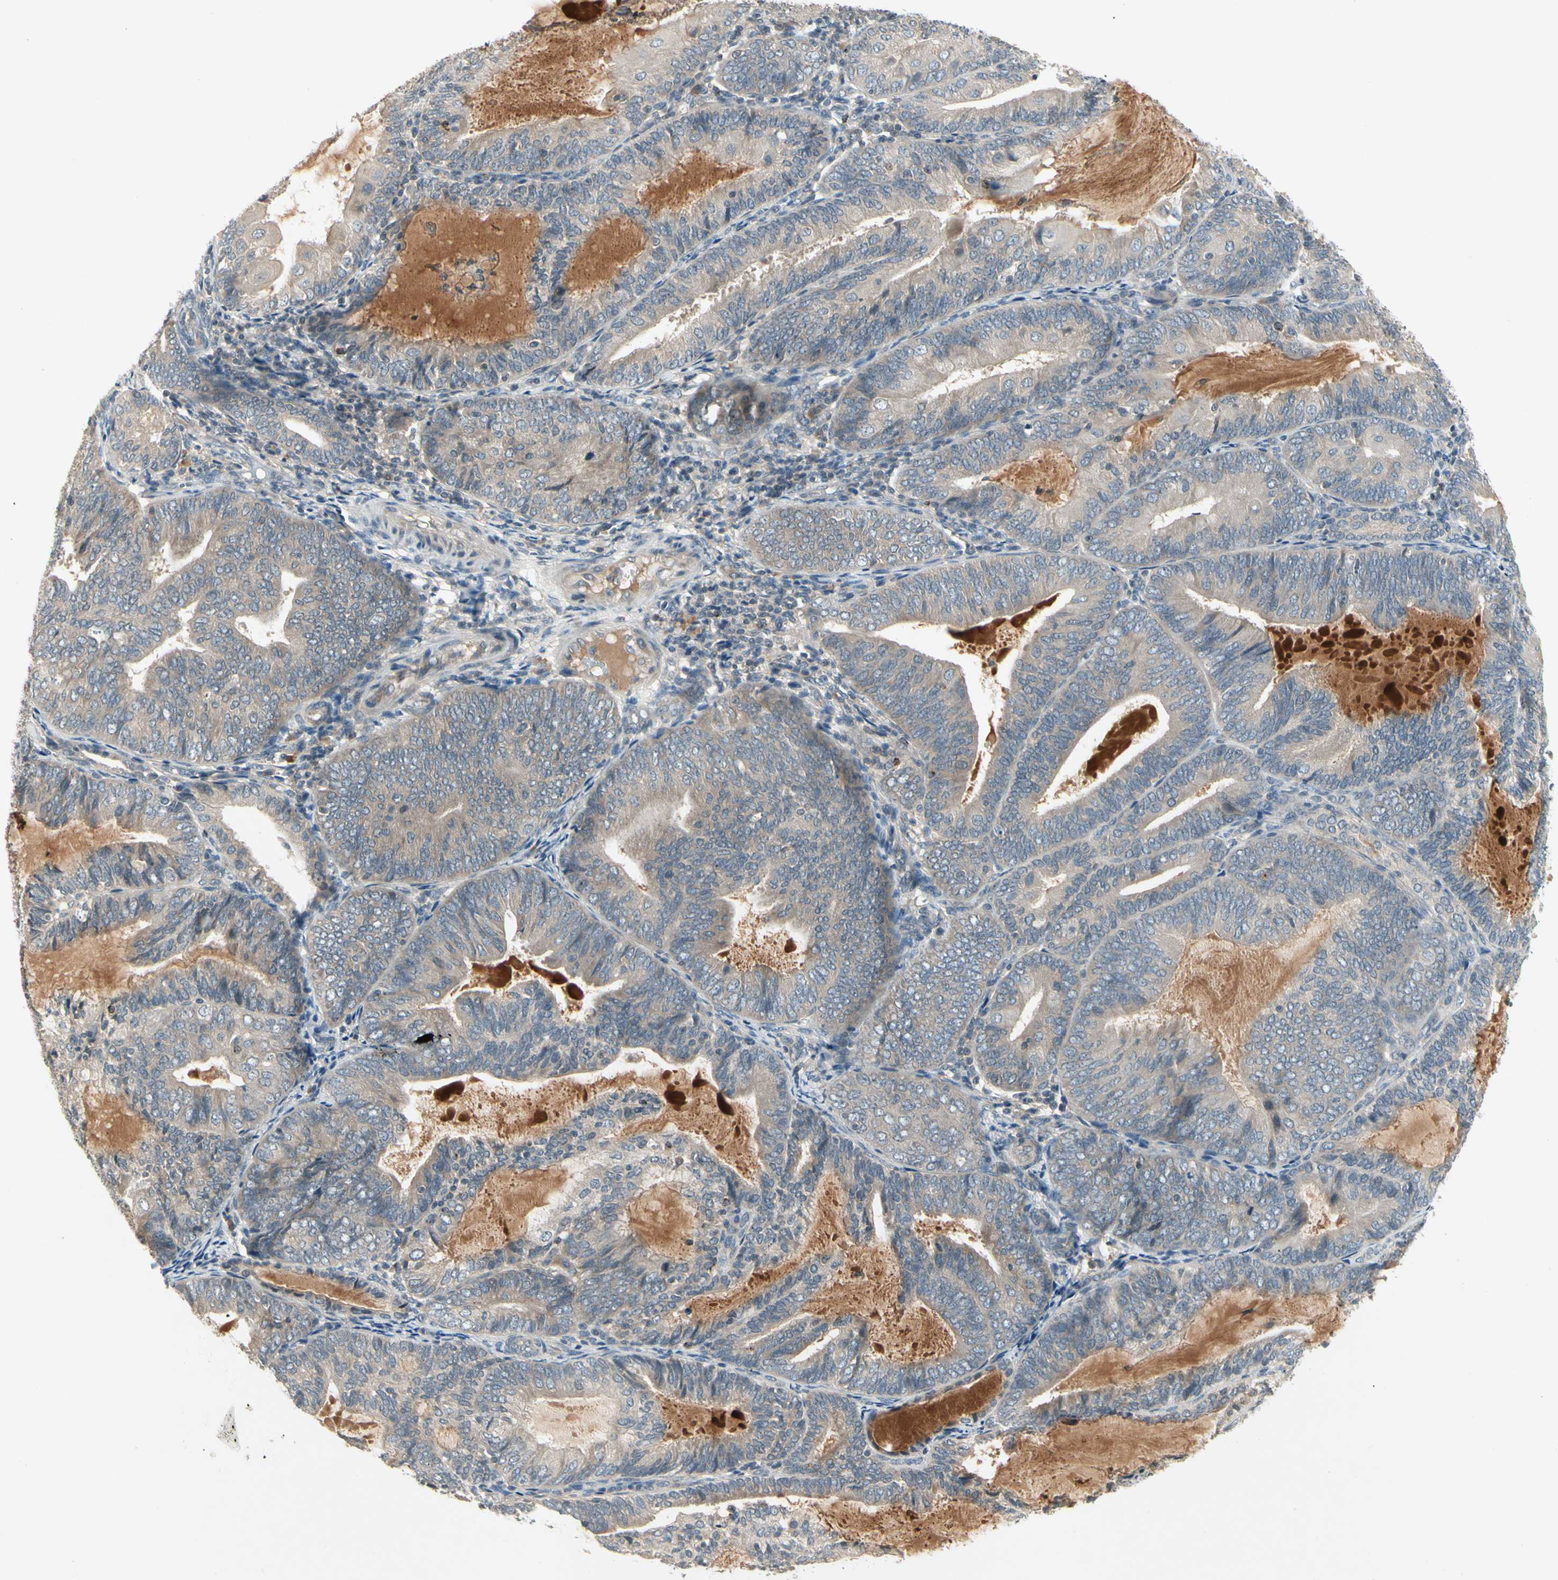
{"staining": {"intensity": "weak", "quantity": ">75%", "location": "cytoplasmic/membranous"}, "tissue": "endometrial cancer", "cell_type": "Tumor cells", "image_type": "cancer", "snomed": [{"axis": "morphology", "description": "Adenocarcinoma, NOS"}, {"axis": "topography", "description": "Endometrium"}], "caption": "Endometrial adenocarcinoma was stained to show a protein in brown. There is low levels of weak cytoplasmic/membranous positivity in about >75% of tumor cells.", "gene": "CCL4", "patient": {"sex": "female", "age": 81}}